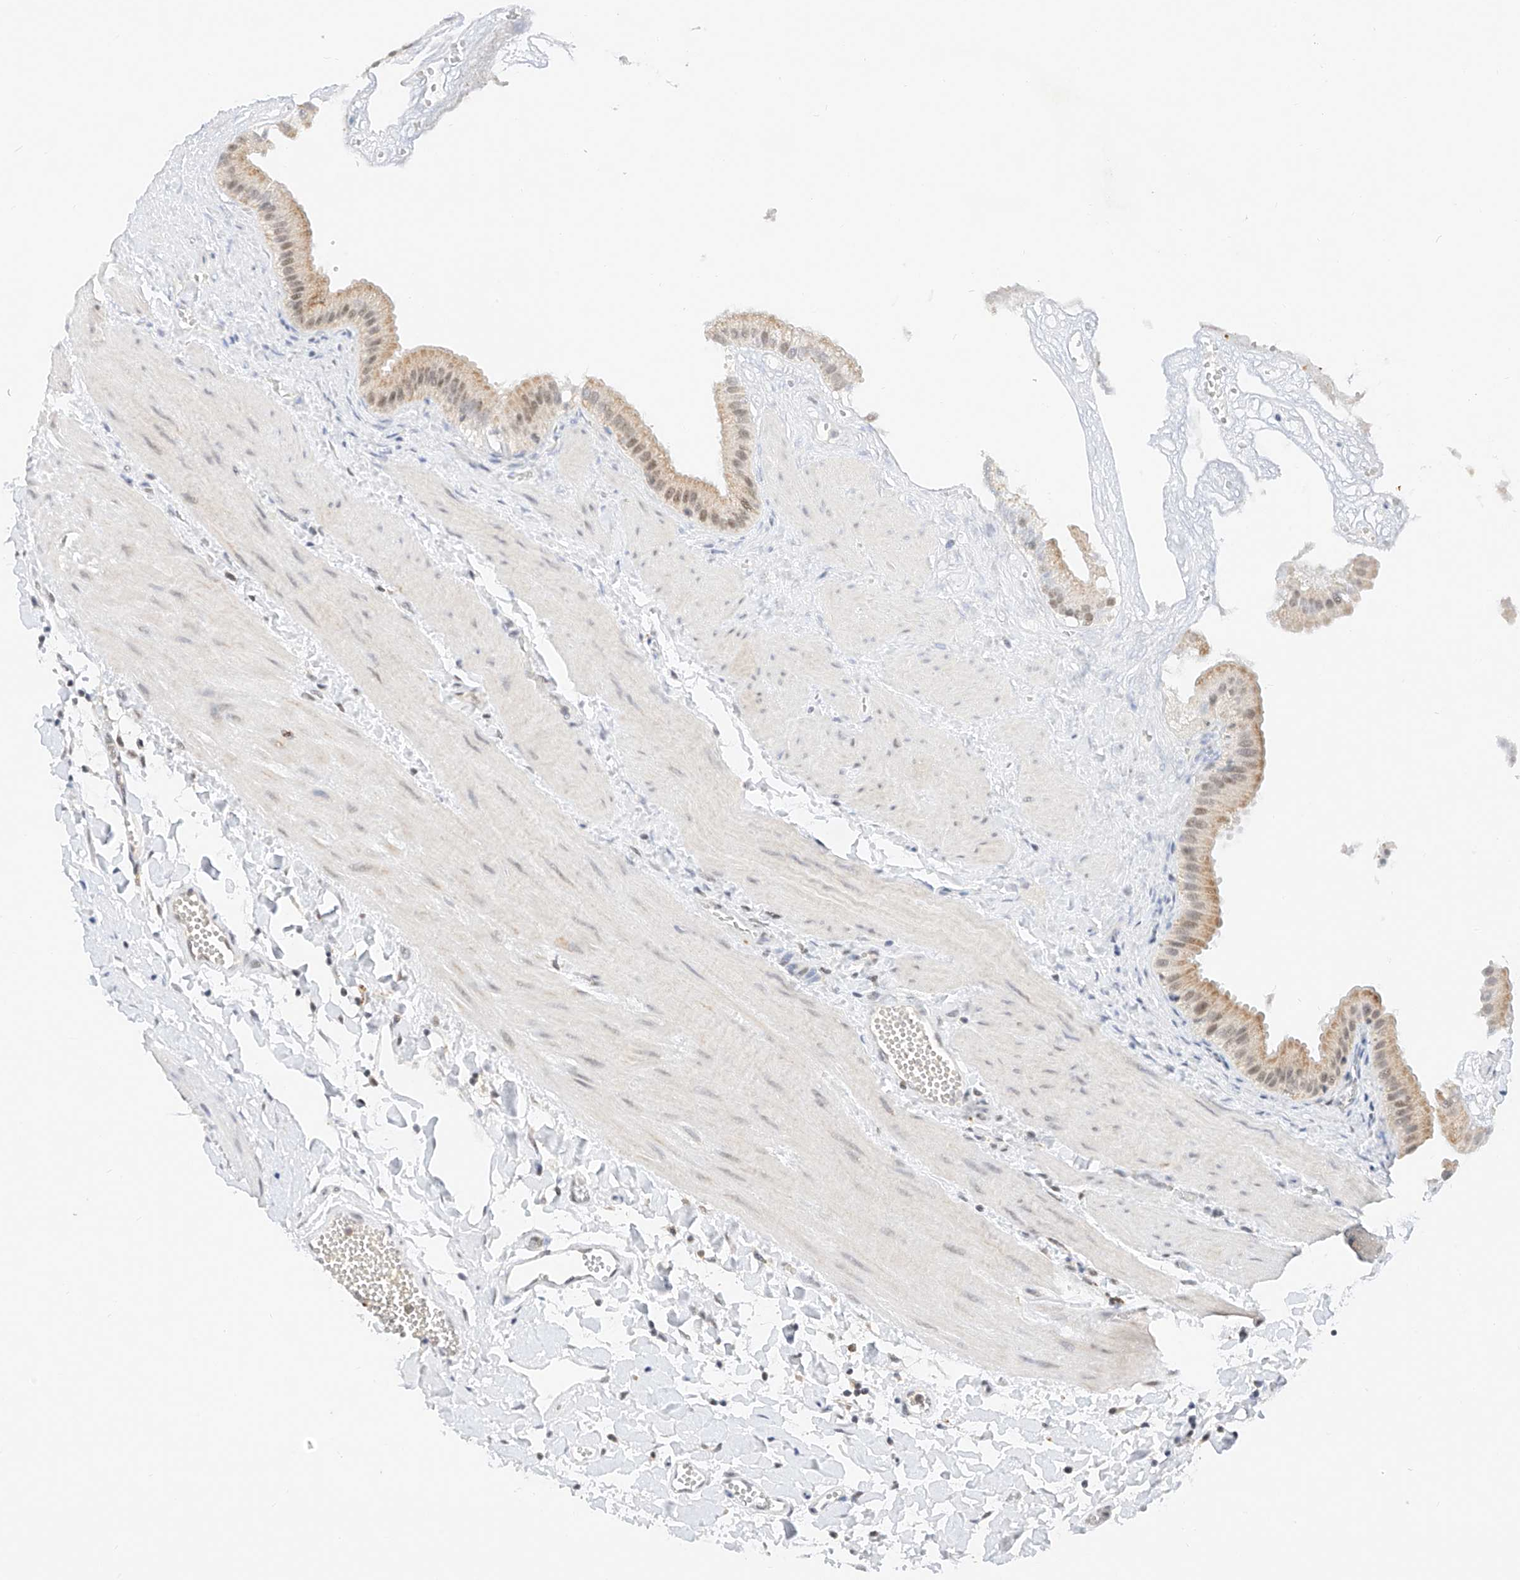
{"staining": {"intensity": "moderate", "quantity": ">75%", "location": "nuclear"}, "tissue": "gallbladder", "cell_type": "Glandular cells", "image_type": "normal", "snomed": [{"axis": "morphology", "description": "Normal tissue, NOS"}, {"axis": "topography", "description": "Gallbladder"}], "caption": "Gallbladder stained with DAB IHC exhibits medium levels of moderate nuclear positivity in about >75% of glandular cells. The protein is shown in brown color, while the nuclei are stained blue.", "gene": "NRF1", "patient": {"sex": "male", "age": 55}}